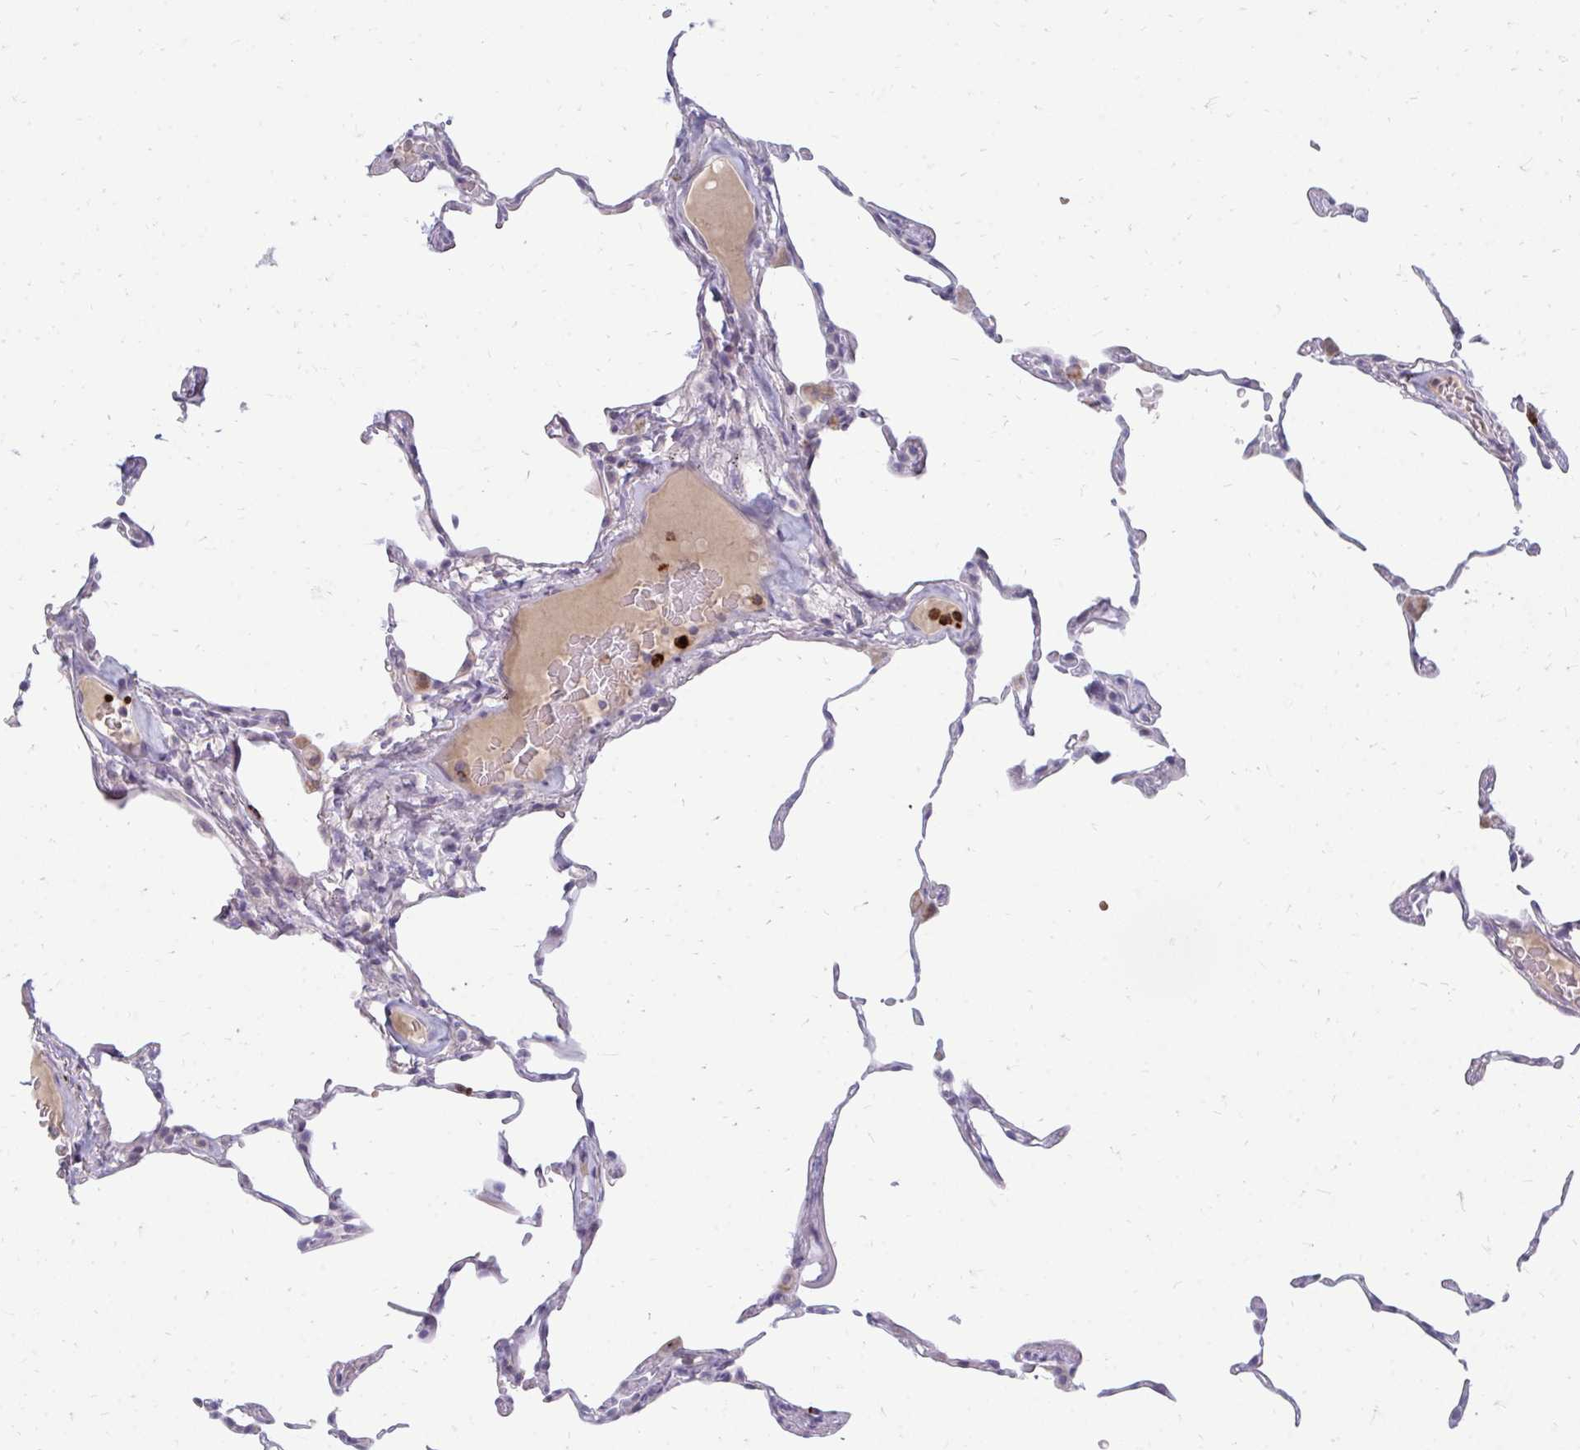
{"staining": {"intensity": "negative", "quantity": "none", "location": "none"}, "tissue": "lung", "cell_type": "Alveolar cells", "image_type": "normal", "snomed": [{"axis": "morphology", "description": "Normal tissue, NOS"}, {"axis": "topography", "description": "Lung"}], "caption": "Lung stained for a protein using immunohistochemistry (IHC) displays no positivity alveolar cells.", "gene": "RAB33A", "patient": {"sex": "female", "age": 57}}